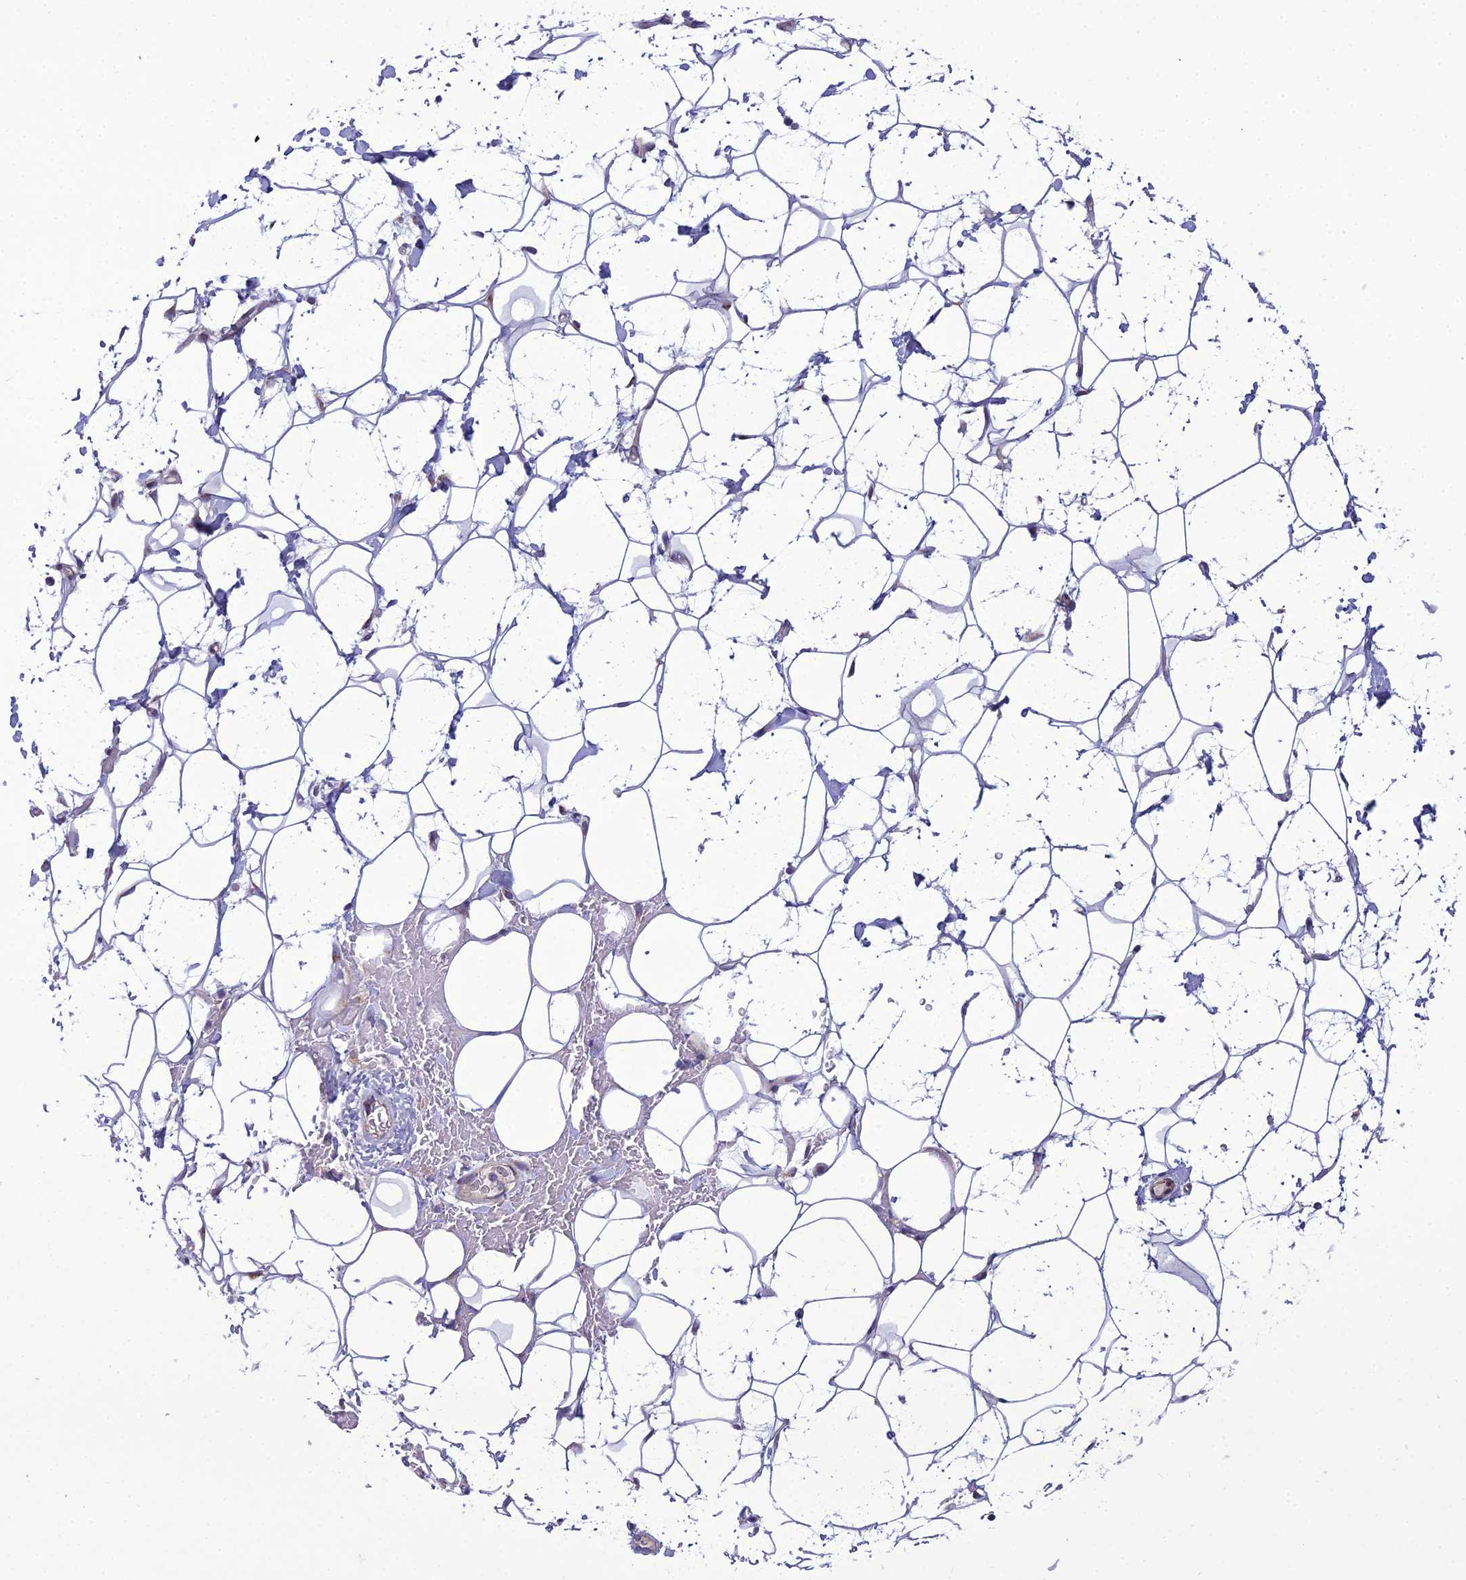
{"staining": {"intensity": "negative", "quantity": "none", "location": "none"}, "tissue": "adipose tissue", "cell_type": "Adipocytes", "image_type": "normal", "snomed": [{"axis": "morphology", "description": "Normal tissue, NOS"}, {"axis": "topography", "description": "Breast"}], "caption": "IHC photomicrograph of unremarkable adipose tissue stained for a protein (brown), which reveals no staining in adipocytes. (DAB (3,3'-diaminobenzidine) IHC, high magnification).", "gene": "NODAL", "patient": {"sex": "female", "age": 26}}